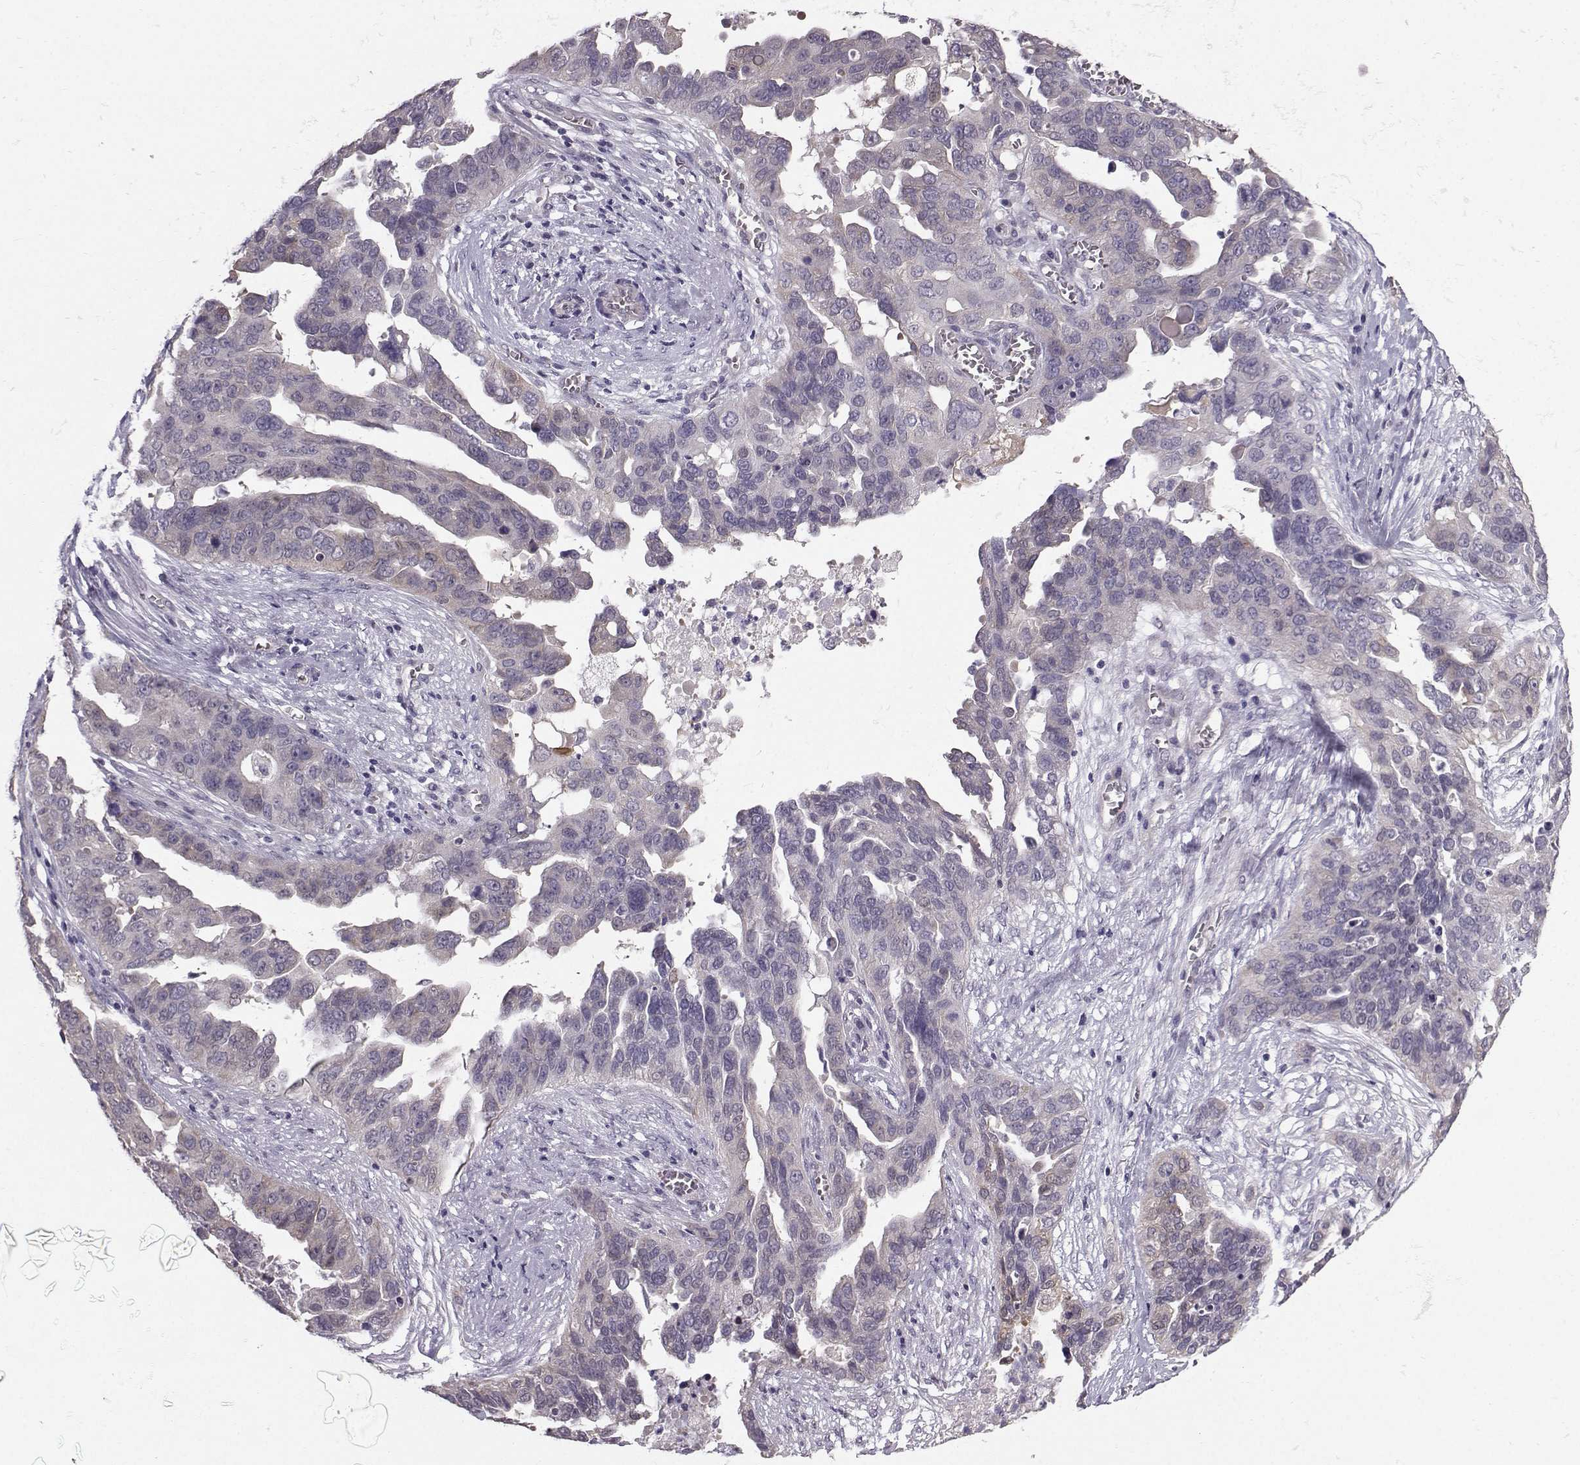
{"staining": {"intensity": "weak", "quantity": "<25%", "location": "cytoplasmic/membranous"}, "tissue": "ovarian cancer", "cell_type": "Tumor cells", "image_type": "cancer", "snomed": [{"axis": "morphology", "description": "Carcinoma, endometroid"}, {"axis": "topography", "description": "Soft tissue"}, {"axis": "topography", "description": "Ovary"}], "caption": "This image is of ovarian endometroid carcinoma stained with immunohistochemistry to label a protein in brown with the nuclei are counter-stained blue. There is no expression in tumor cells.", "gene": "TSPYL5", "patient": {"sex": "female", "age": 52}}